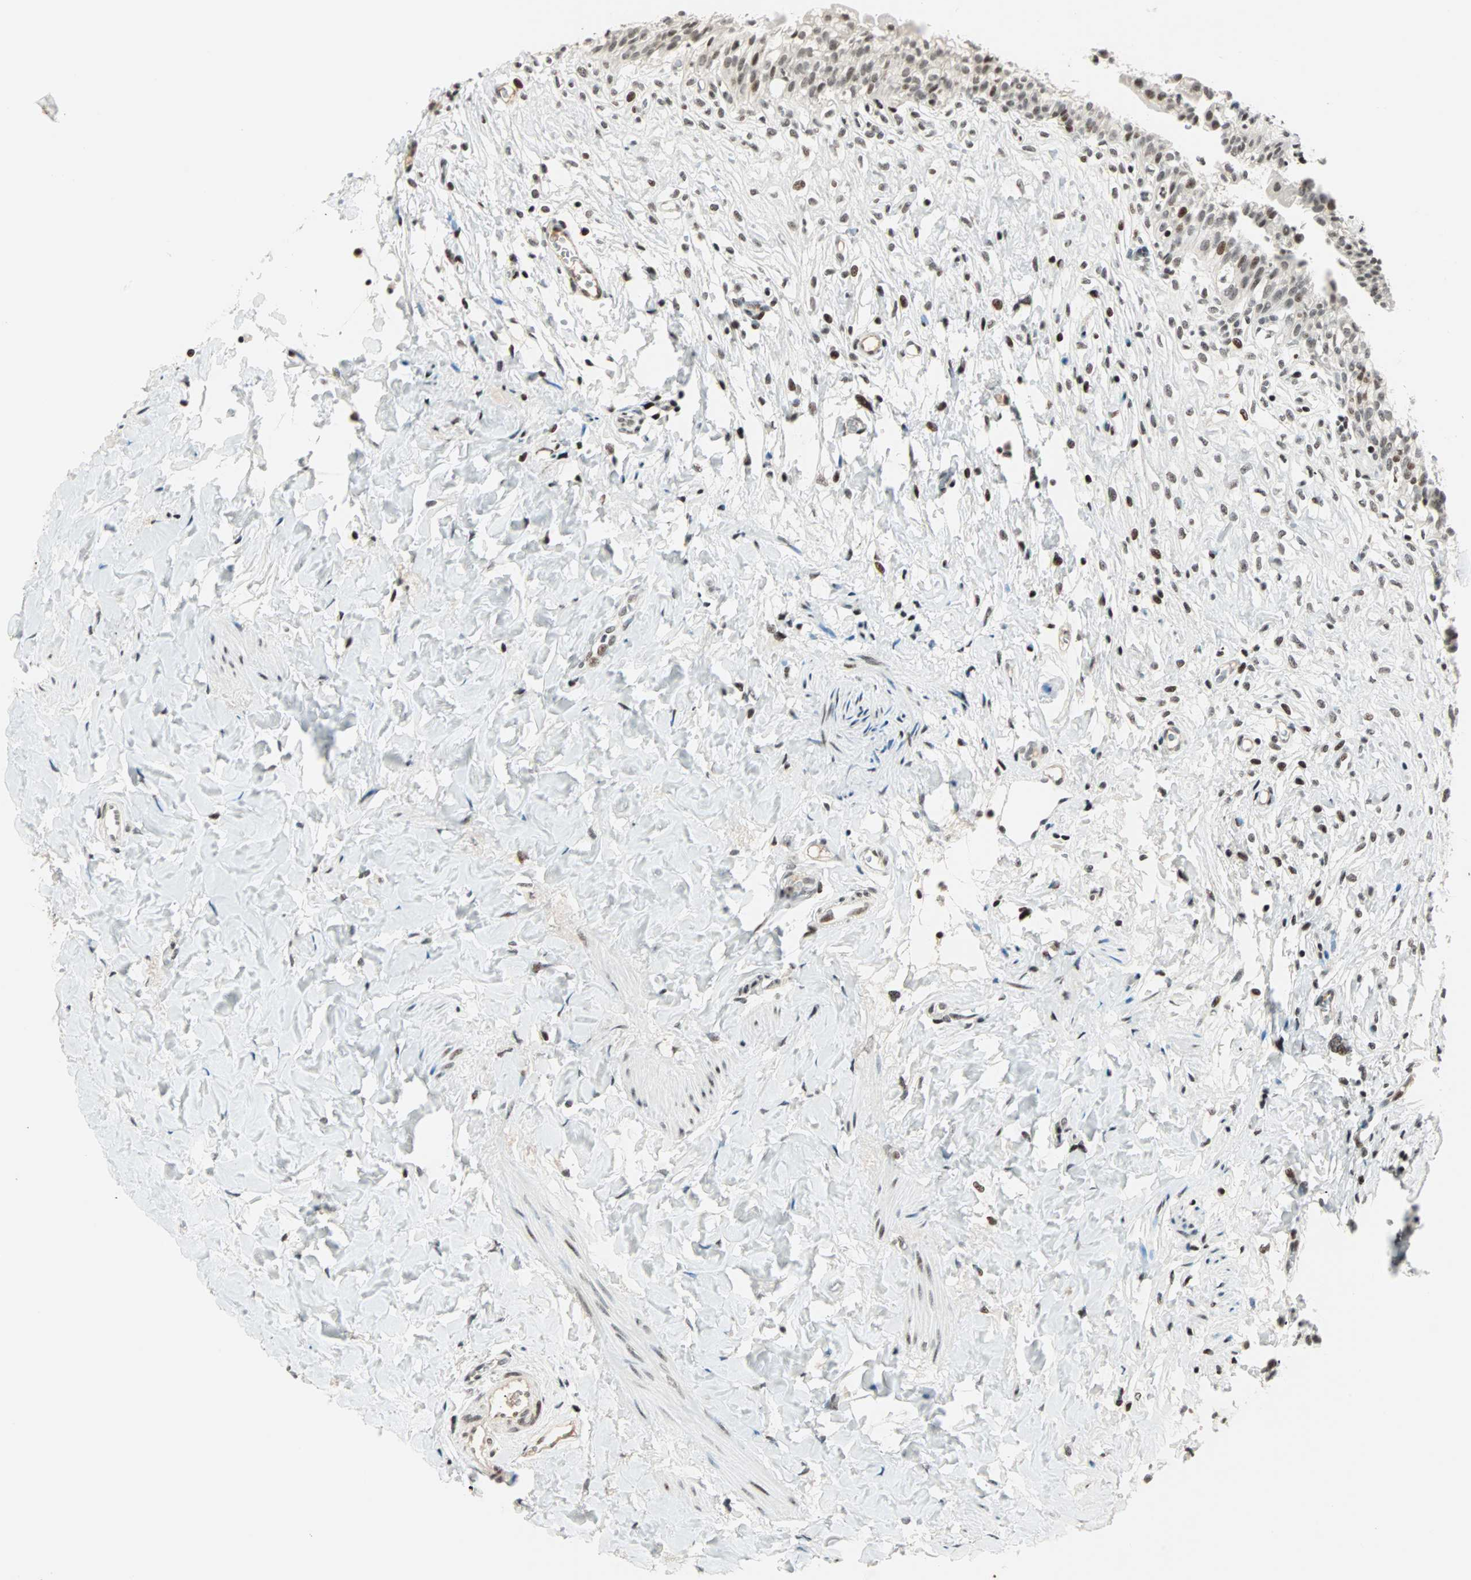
{"staining": {"intensity": "strong", "quantity": ">75%", "location": "nuclear"}, "tissue": "urinary bladder", "cell_type": "Urothelial cells", "image_type": "normal", "snomed": [{"axis": "morphology", "description": "Normal tissue, NOS"}, {"axis": "morphology", "description": "Inflammation, NOS"}, {"axis": "topography", "description": "Urinary bladder"}], "caption": "Immunohistochemical staining of normal urinary bladder reveals >75% levels of strong nuclear protein positivity in approximately >75% of urothelial cells. Using DAB (brown) and hematoxylin (blue) stains, captured at high magnification using brightfield microscopy.", "gene": "SIN3A", "patient": {"sex": "female", "age": 80}}